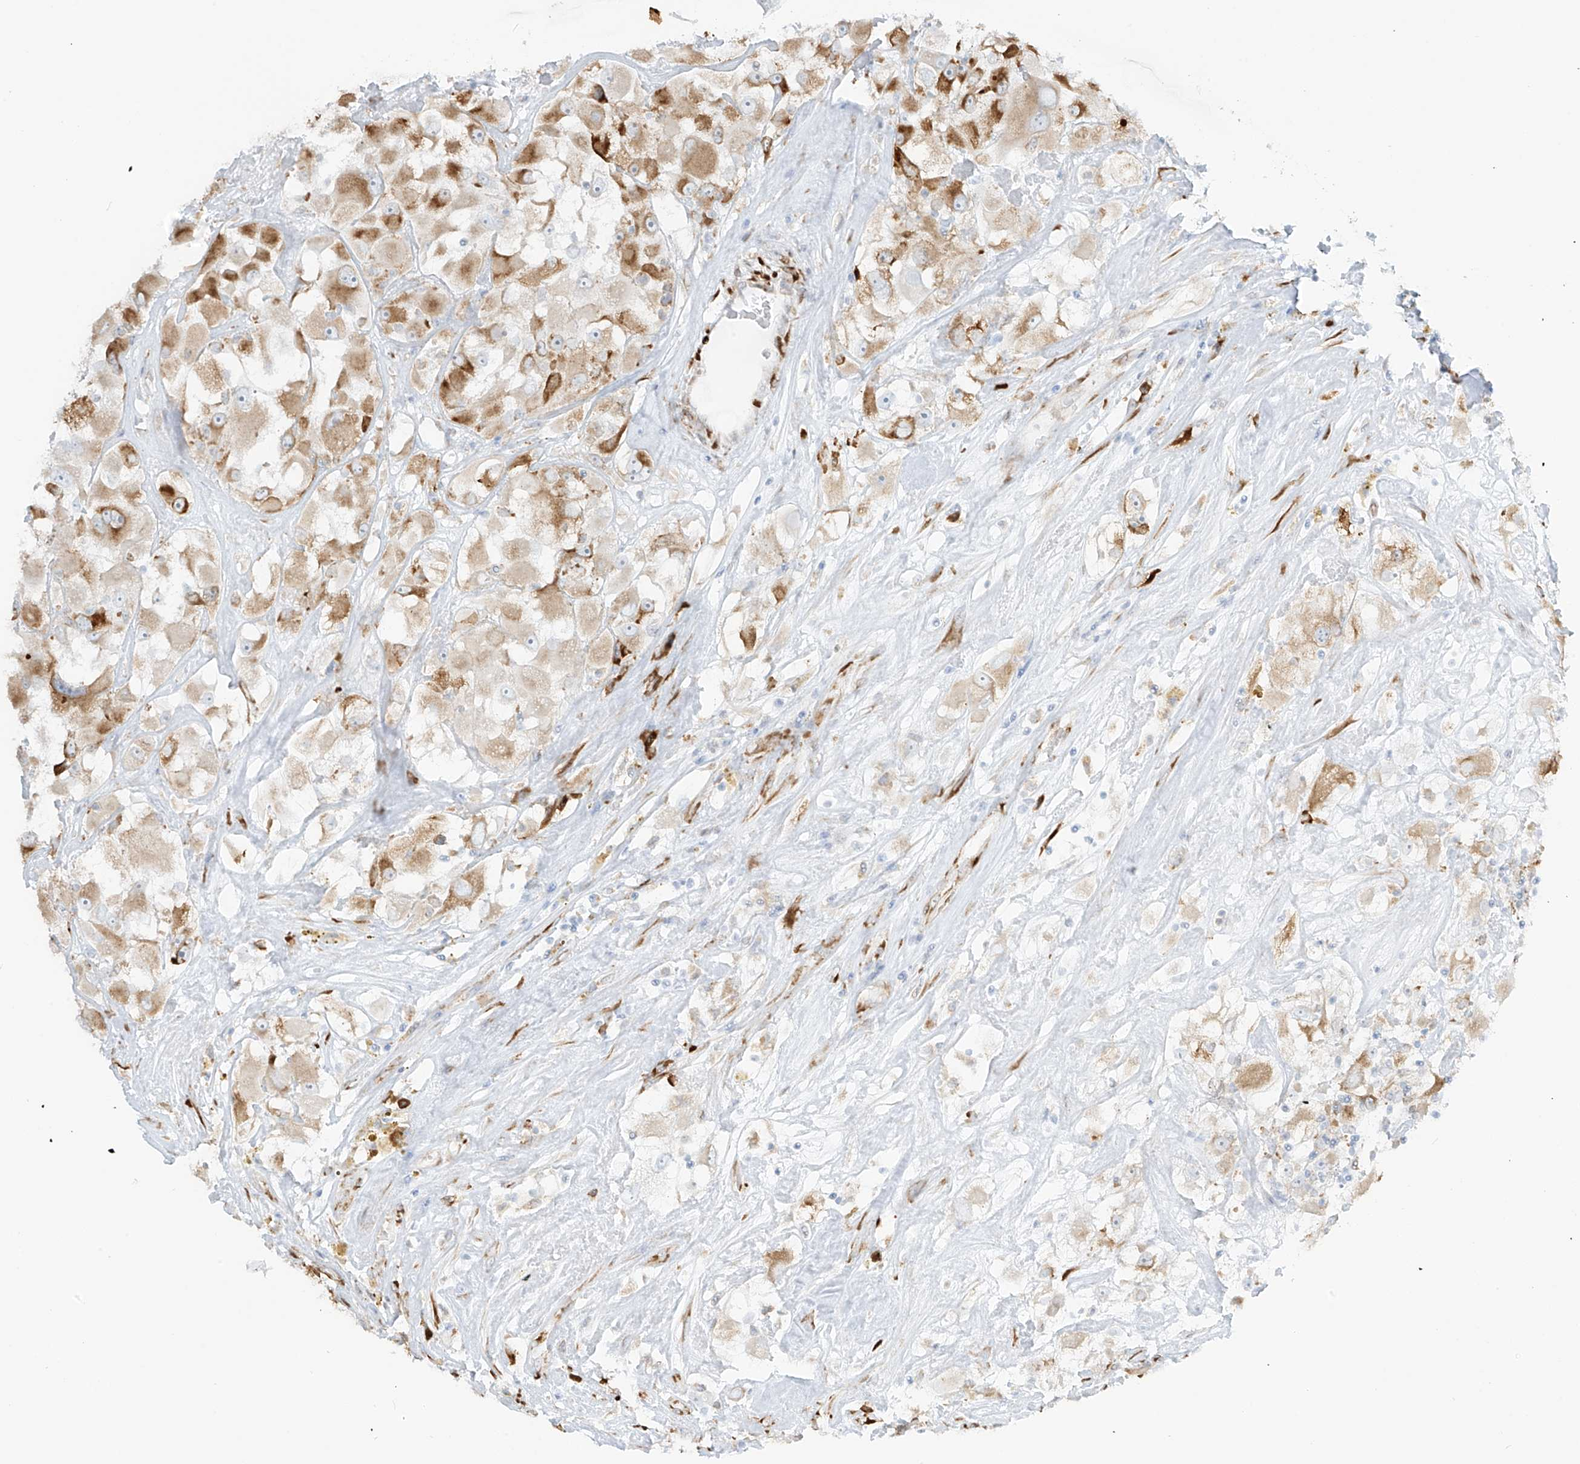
{"staining": {"intensity": "moderate", "quantity": ">75%", "location": "cytoplasmic/membranous"}, "tissue": "renal cancer", "cell_type": "Tumor cells", "image_type": "cancer", "snomed": [{"axis": "morphology", "description": "Adenocarcinoma, NOS"}, {"axis": "topography", "description": "Kidney"}], "caption": "Renal cancer stained for a protein reveals moderate cytoplasmic/membranous positivity in tumor cells. (Brightfield microscopy of DAB IHC at high magnification).", "gene": "LRRC59", "patient": {"sex": "female", "age": 52}}